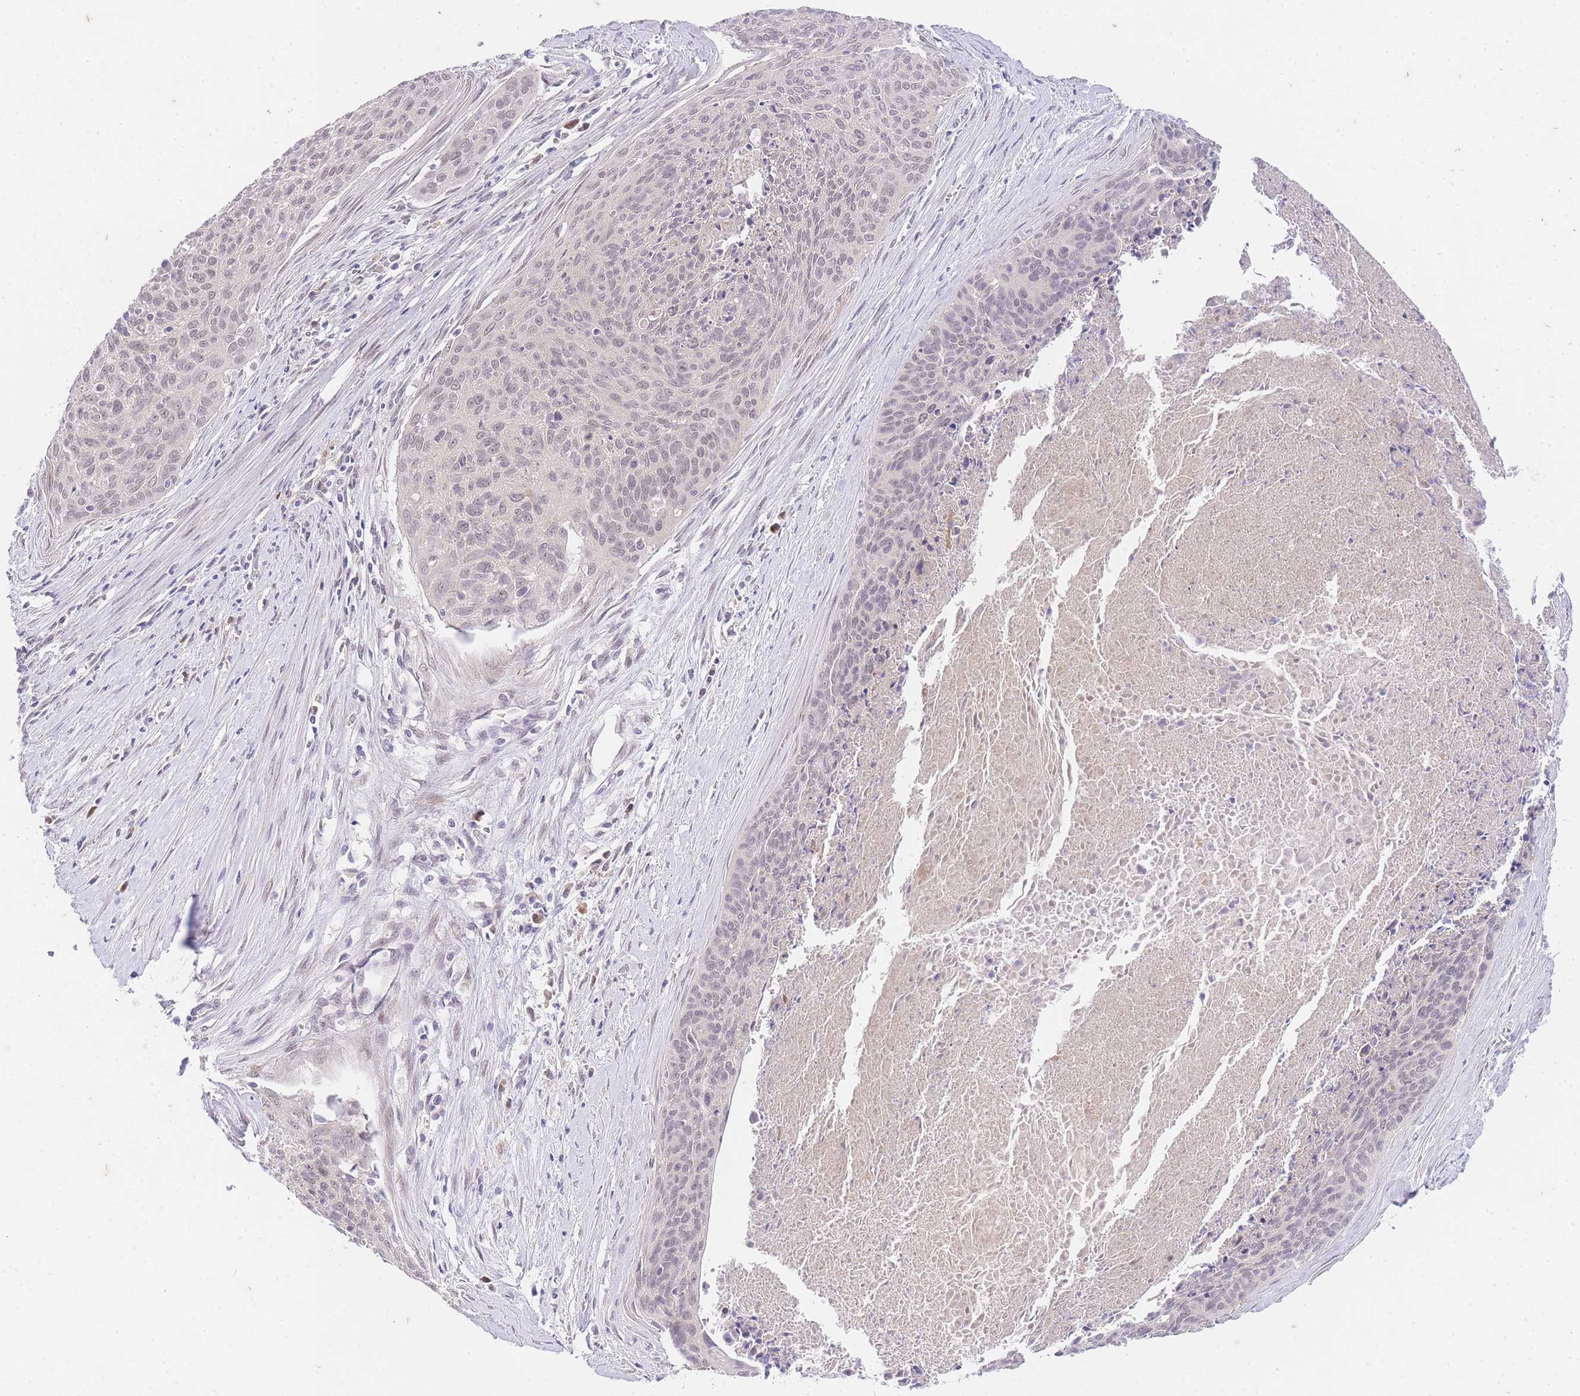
{"staining": {"intensity": "weak", "quantity": "<25%", "location": "nuclear"}, "tissue": "cervical cancer", "cell_type": "Tumor cells", "image_type": "cancer", "snomed": [{"axis": "morphology", "description": "Squamous cell carcinoma, NOS"}, {"axis": "topography", "description": "Cervix"}], "caption": "IHC image of human squamous cell carcinoma (cervical) stained for a protein (brown), which demonstrates no expression in tumor cells.", "gene": "SLC25A33", "patient": {"sex": "female", "age": 55}}